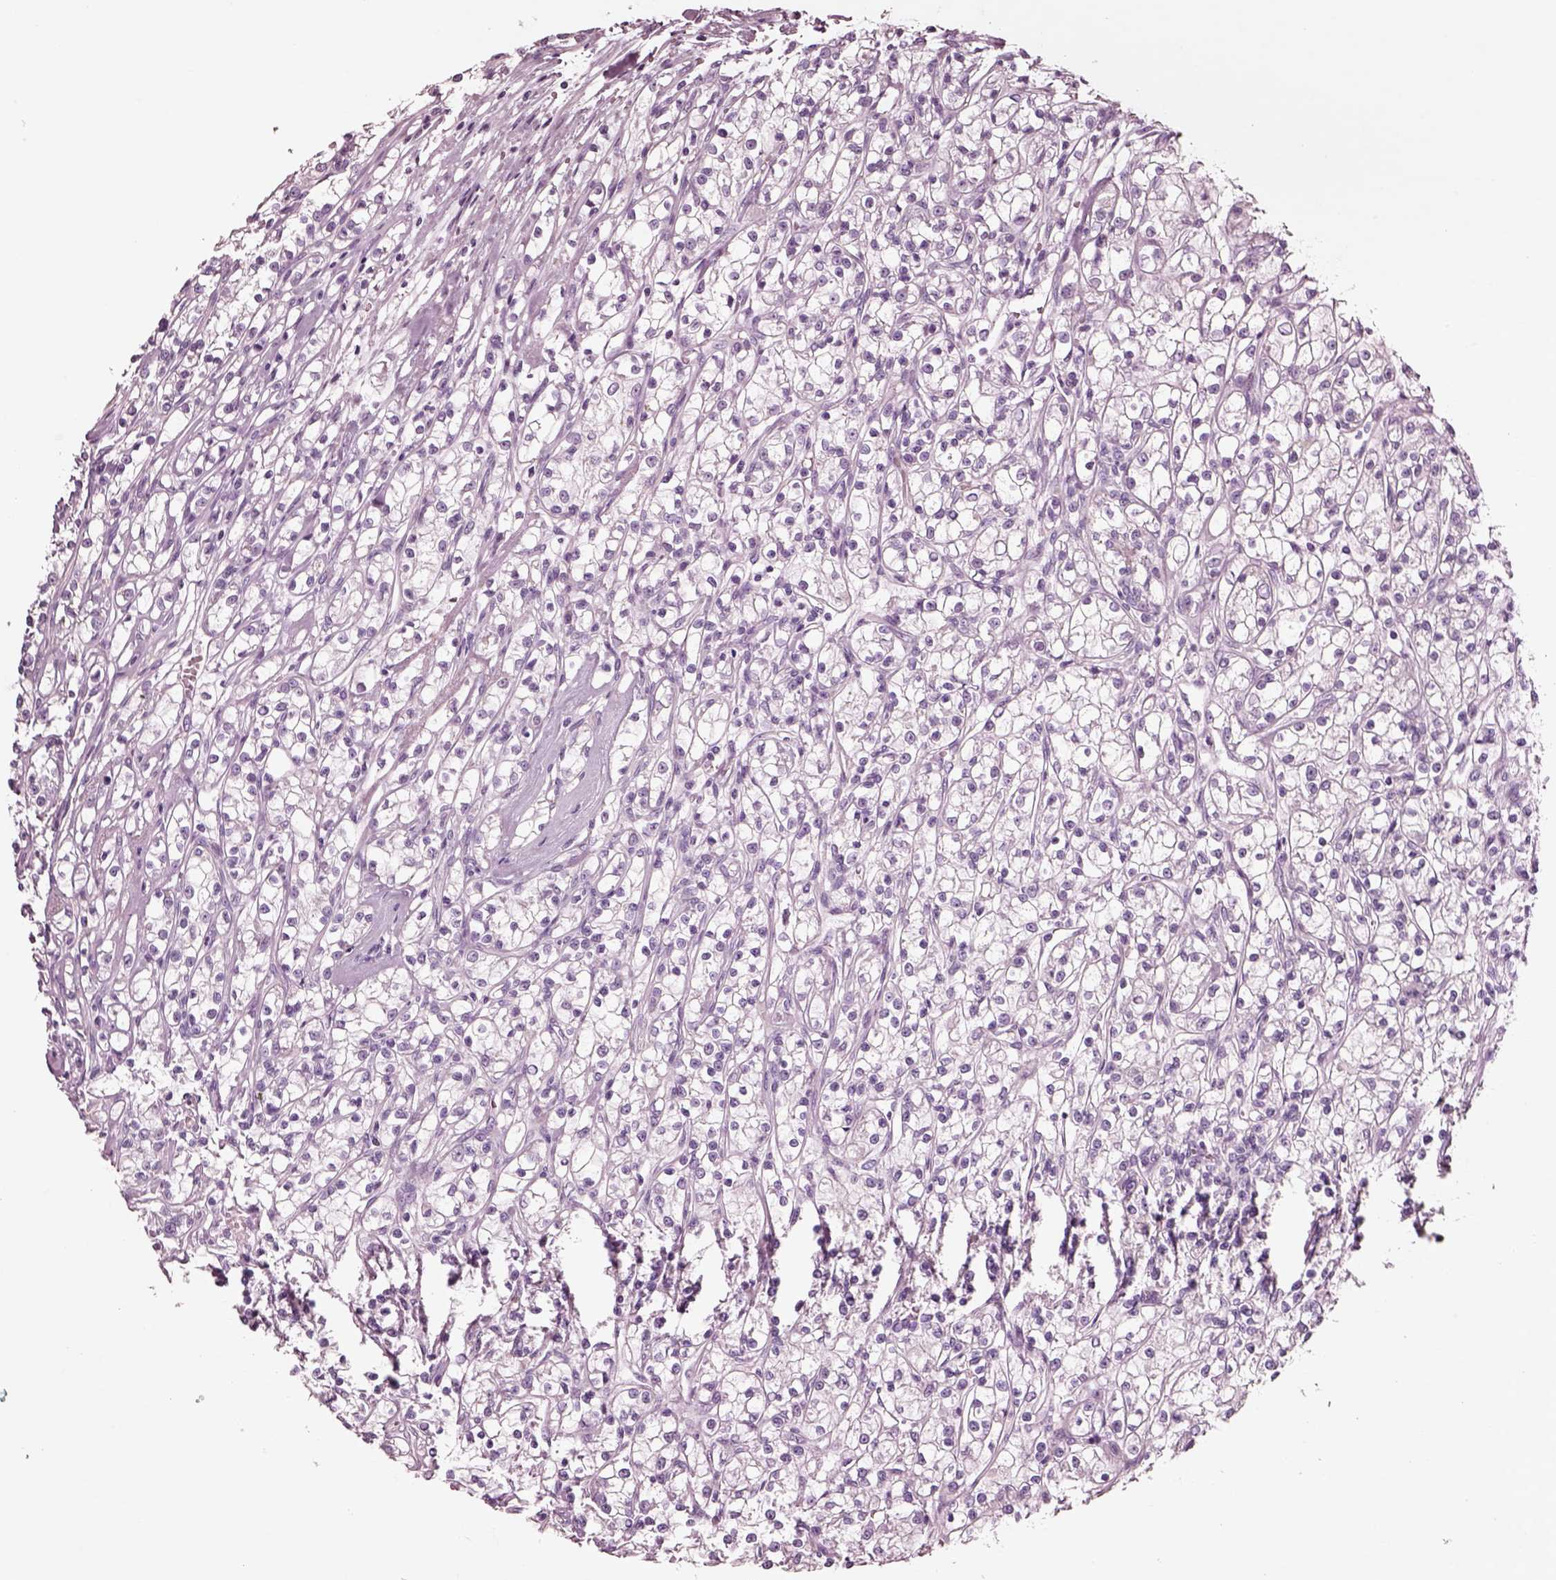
{"staining": {"intensity": "negative", "quantity": "none", "location": "none"}, "tissue": "renal cancer", "cell_type": "Tumor cells", "image_type": "cancer", "snomed": [{"axis": "morphology", "description": "Adenocarcinoma, NOS"}, {"axis": "topography", "description": "Kidney"}], "caption": "This is an immunohistochemistry (IHC) micrograph of human adenocarcinoma (renal). There is no positivity in tumor cells.", "gene": "NMRK2", "patient": {"sex": "female", "age": 59}}